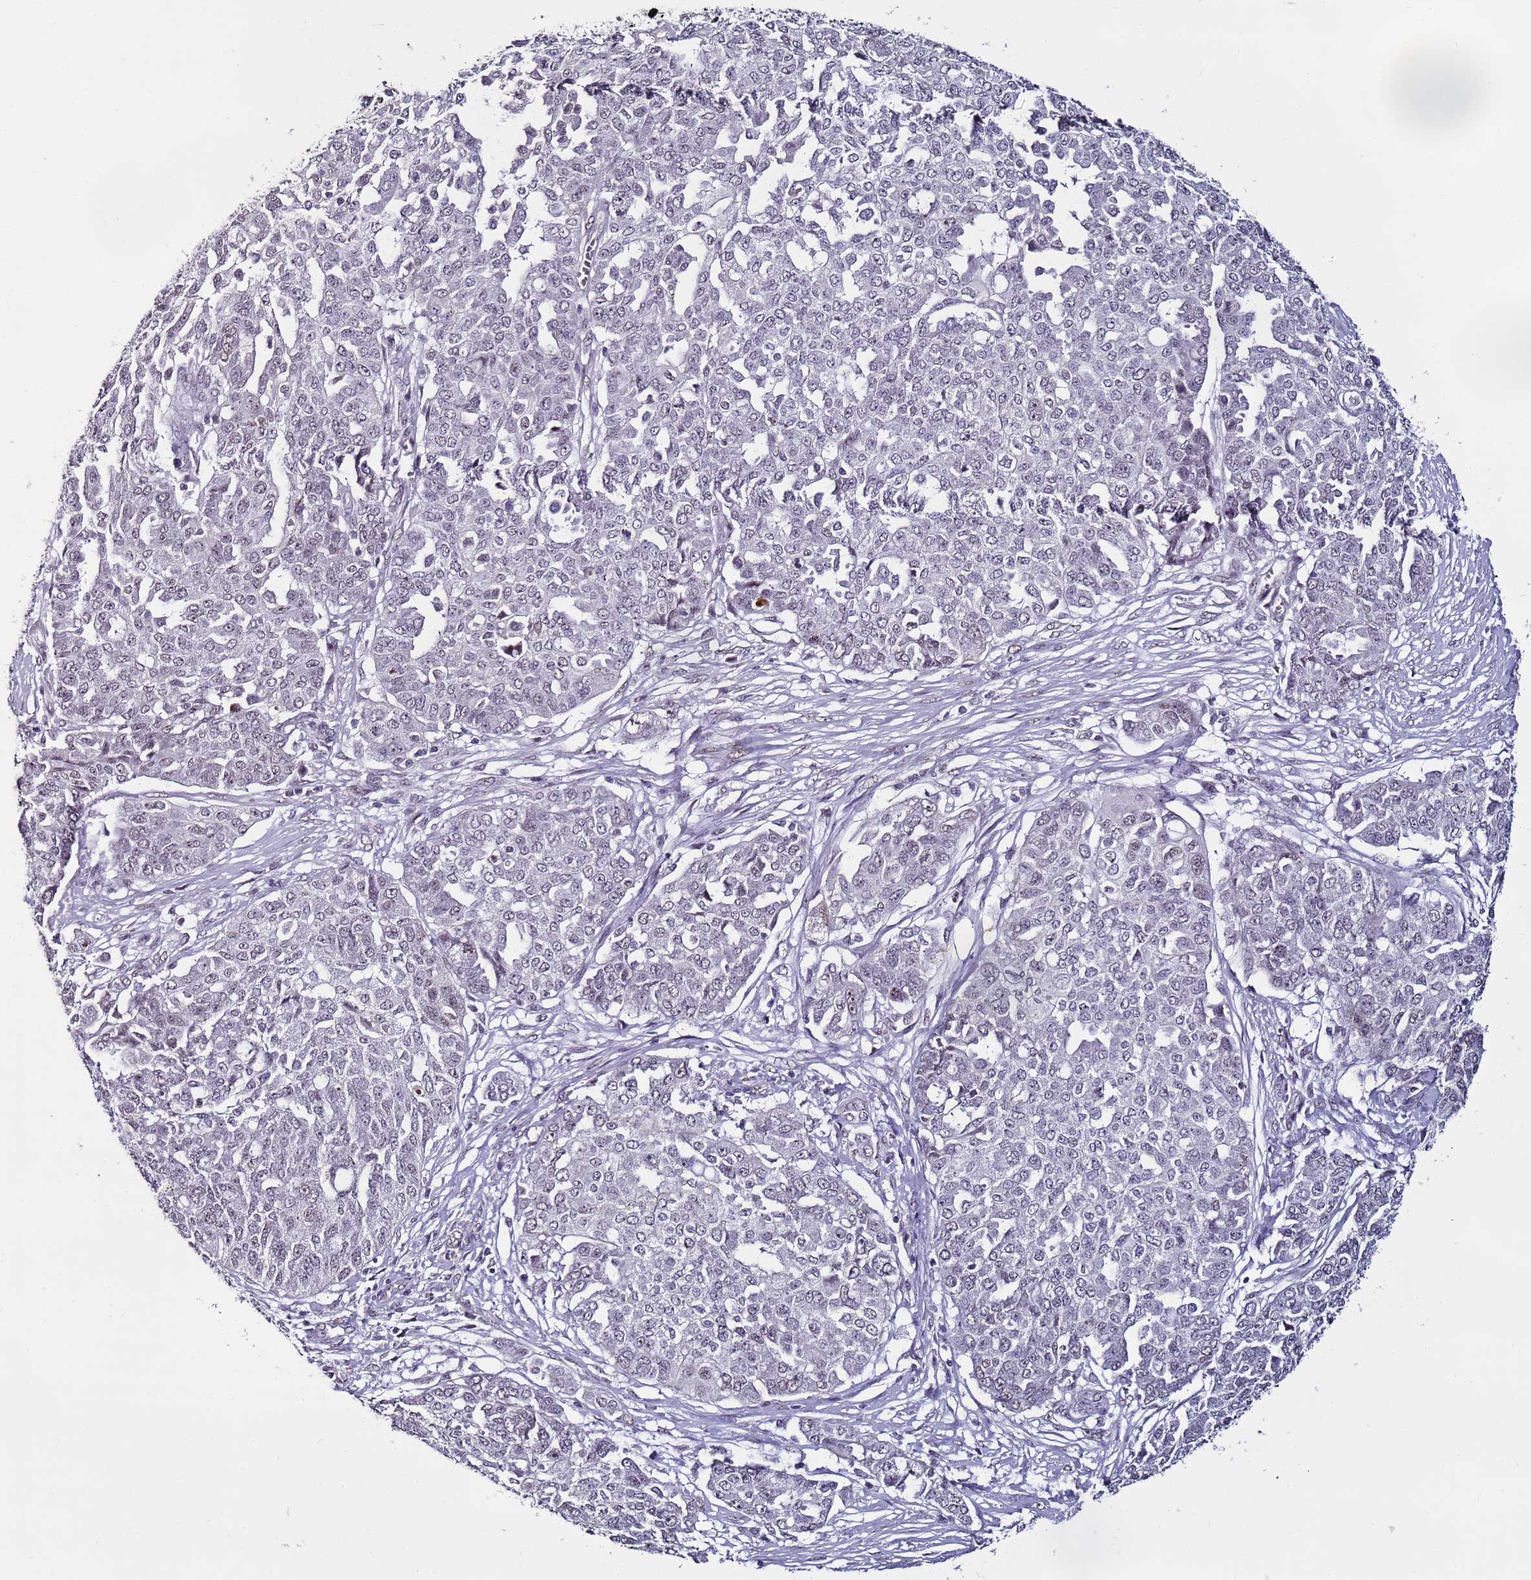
{"staining": {"intensity": "negative", "quantity": "none", "location": "none"}, "tissue": "ovarian cancer", "cell_type": "Tumor cells", "image_type": "cancer", "snomed": [{"axis": "morphology", "description": "Cystadenocarcinoma, serous, NOS"}, {"axis": "topography", "description": "Soft tissue"}, {"axis": "topography", "description": "Ovary"}], "caption": "Human ovarian serous cystadenocarcinoma stained for a protein using immunohistochemistry shows no expression in tumor cells.", "gene": "PSMA7", "patient": {"sex": "female", "age": 57}}